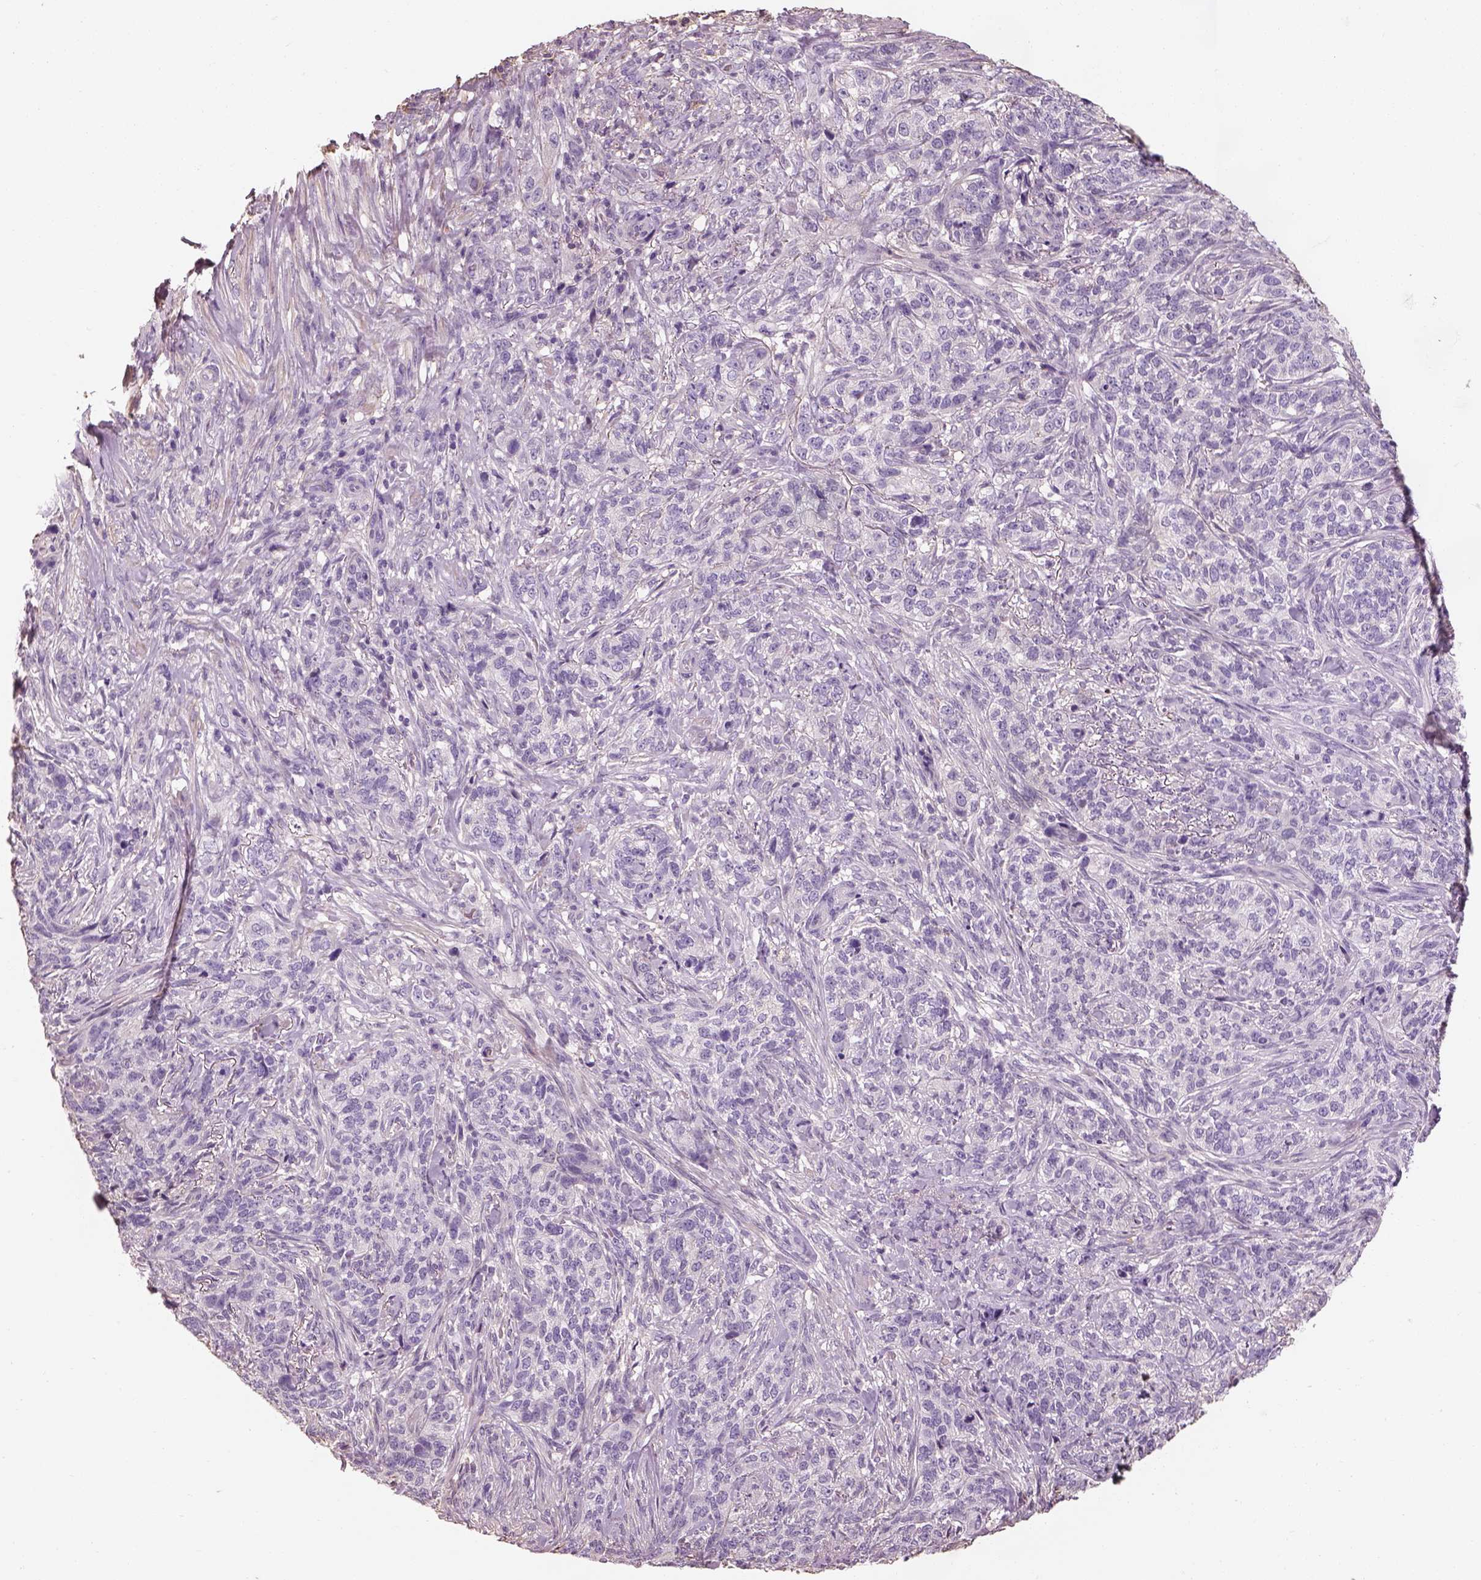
{"staining": {"intensity": "negative", "quantity": "none", "location": "none"}, "tissue": "skin cancer", "cell_type": "Tumor cells", "image_type": "cancer", "snomed": [{"axis": "morphology", "description": "Basal cell carcinoma"}, {"axis": "topography", "description": "Skin"}], "caption": "IHC image of human skin cancer stained for a protein (brown), which displays no positivity in tumor cells. (Stains: DAB (3,3'-diaminobenzidine) IHC with hematoxylin counter stain, Microscopy: brightfield microscopy at high magnification).", "gene": "OTUD6A", "patient": {"sex": "female", "age": 69}}